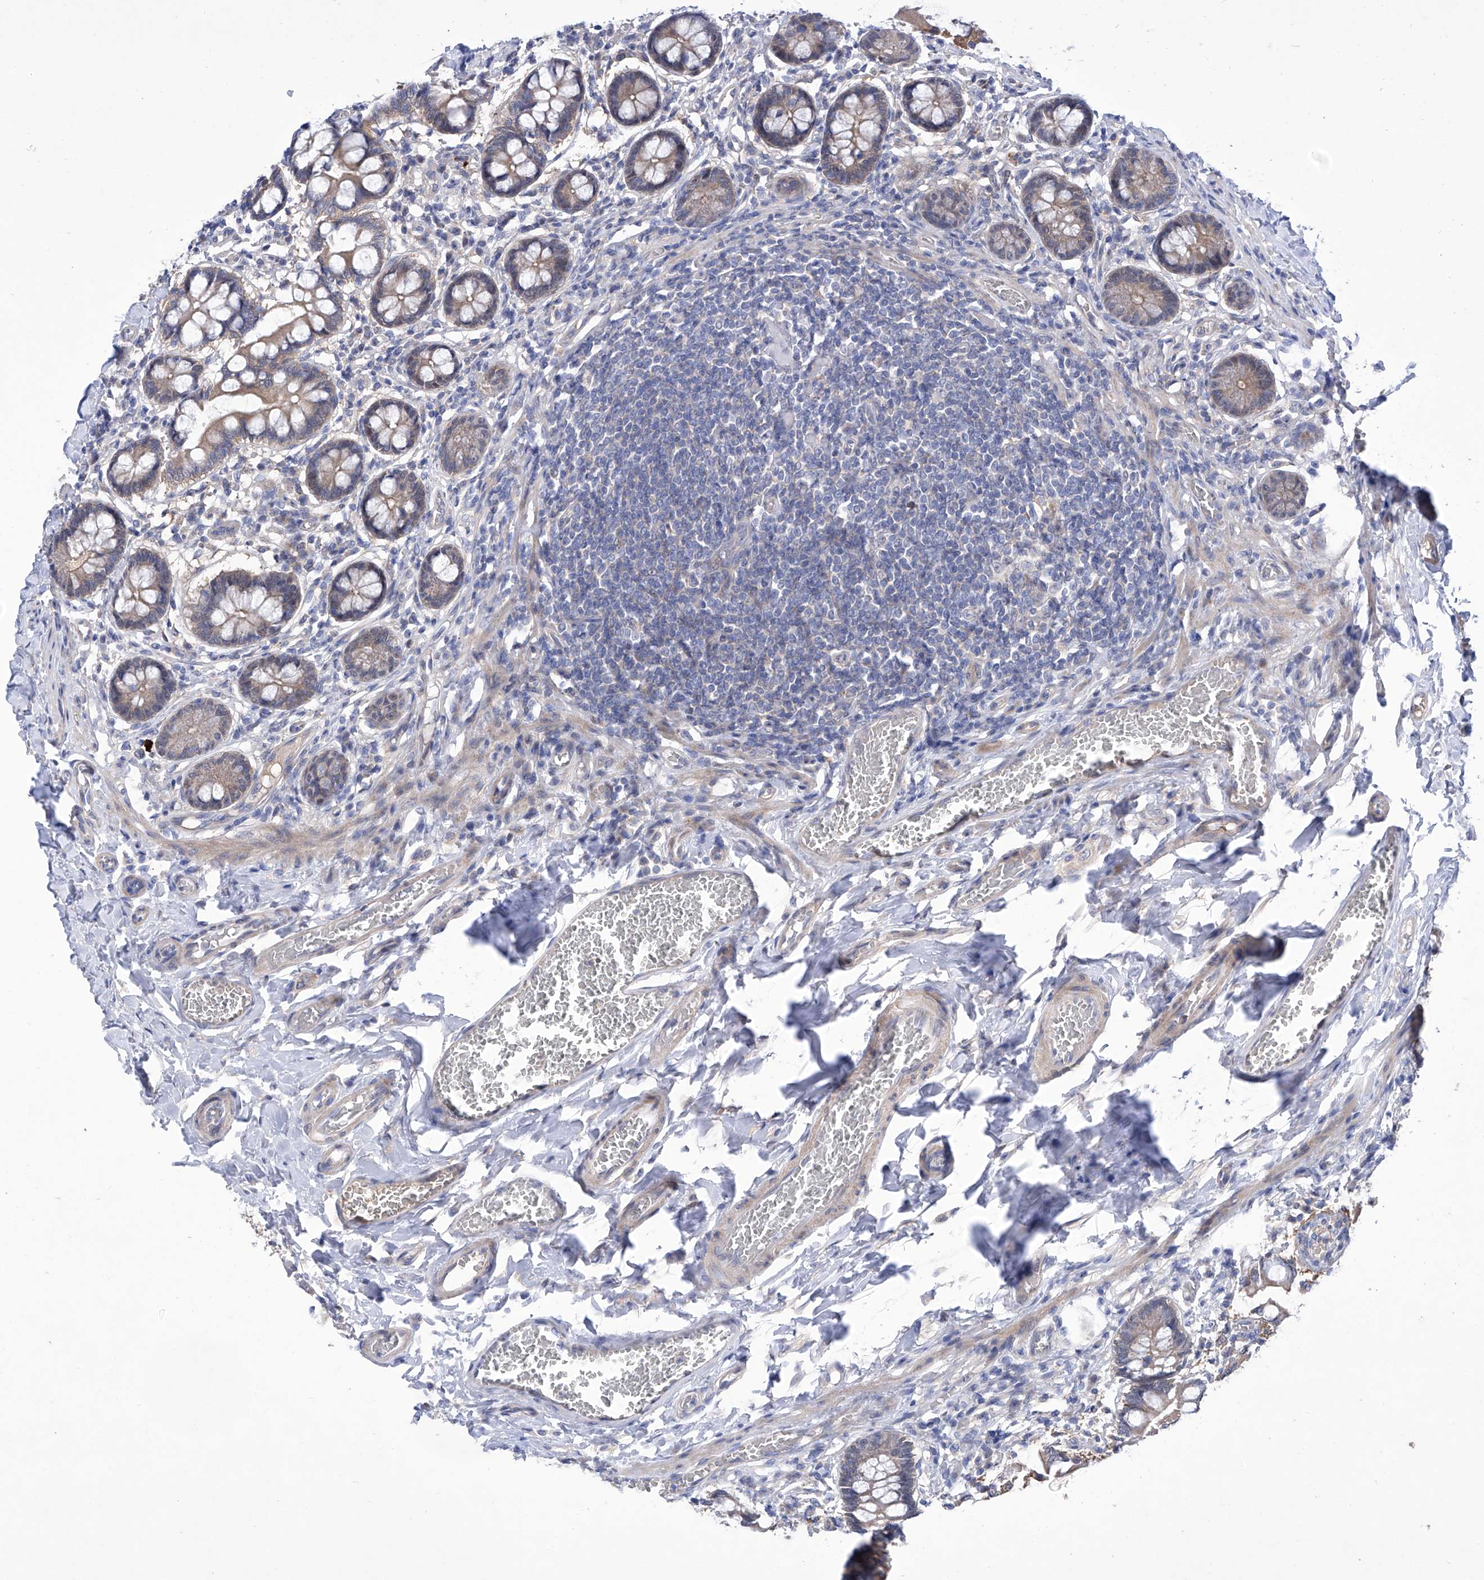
{"staining": {"intensity": "moderate", "quantity": "25%-75%", "location": "cytoplasmic/membranous"}, "tissue": "small intestine", "cell_type": "Glandular cells", "image_type": "normal", "snomed": [{"axis": "morphology", "description": "Normal tissue, NOS"}, {"axis": "topography", "description": "Small intestine"}], "caption": "Brown immunohistochemical staining in unremarkable human small intestine displays moderate cytoplasmic/membranous staining in approximately 25%-75% of glandular cells. Nuclei are stained in blue.", "gene": "SRBD1", "patient": {"sex": "male", "age": 52}}